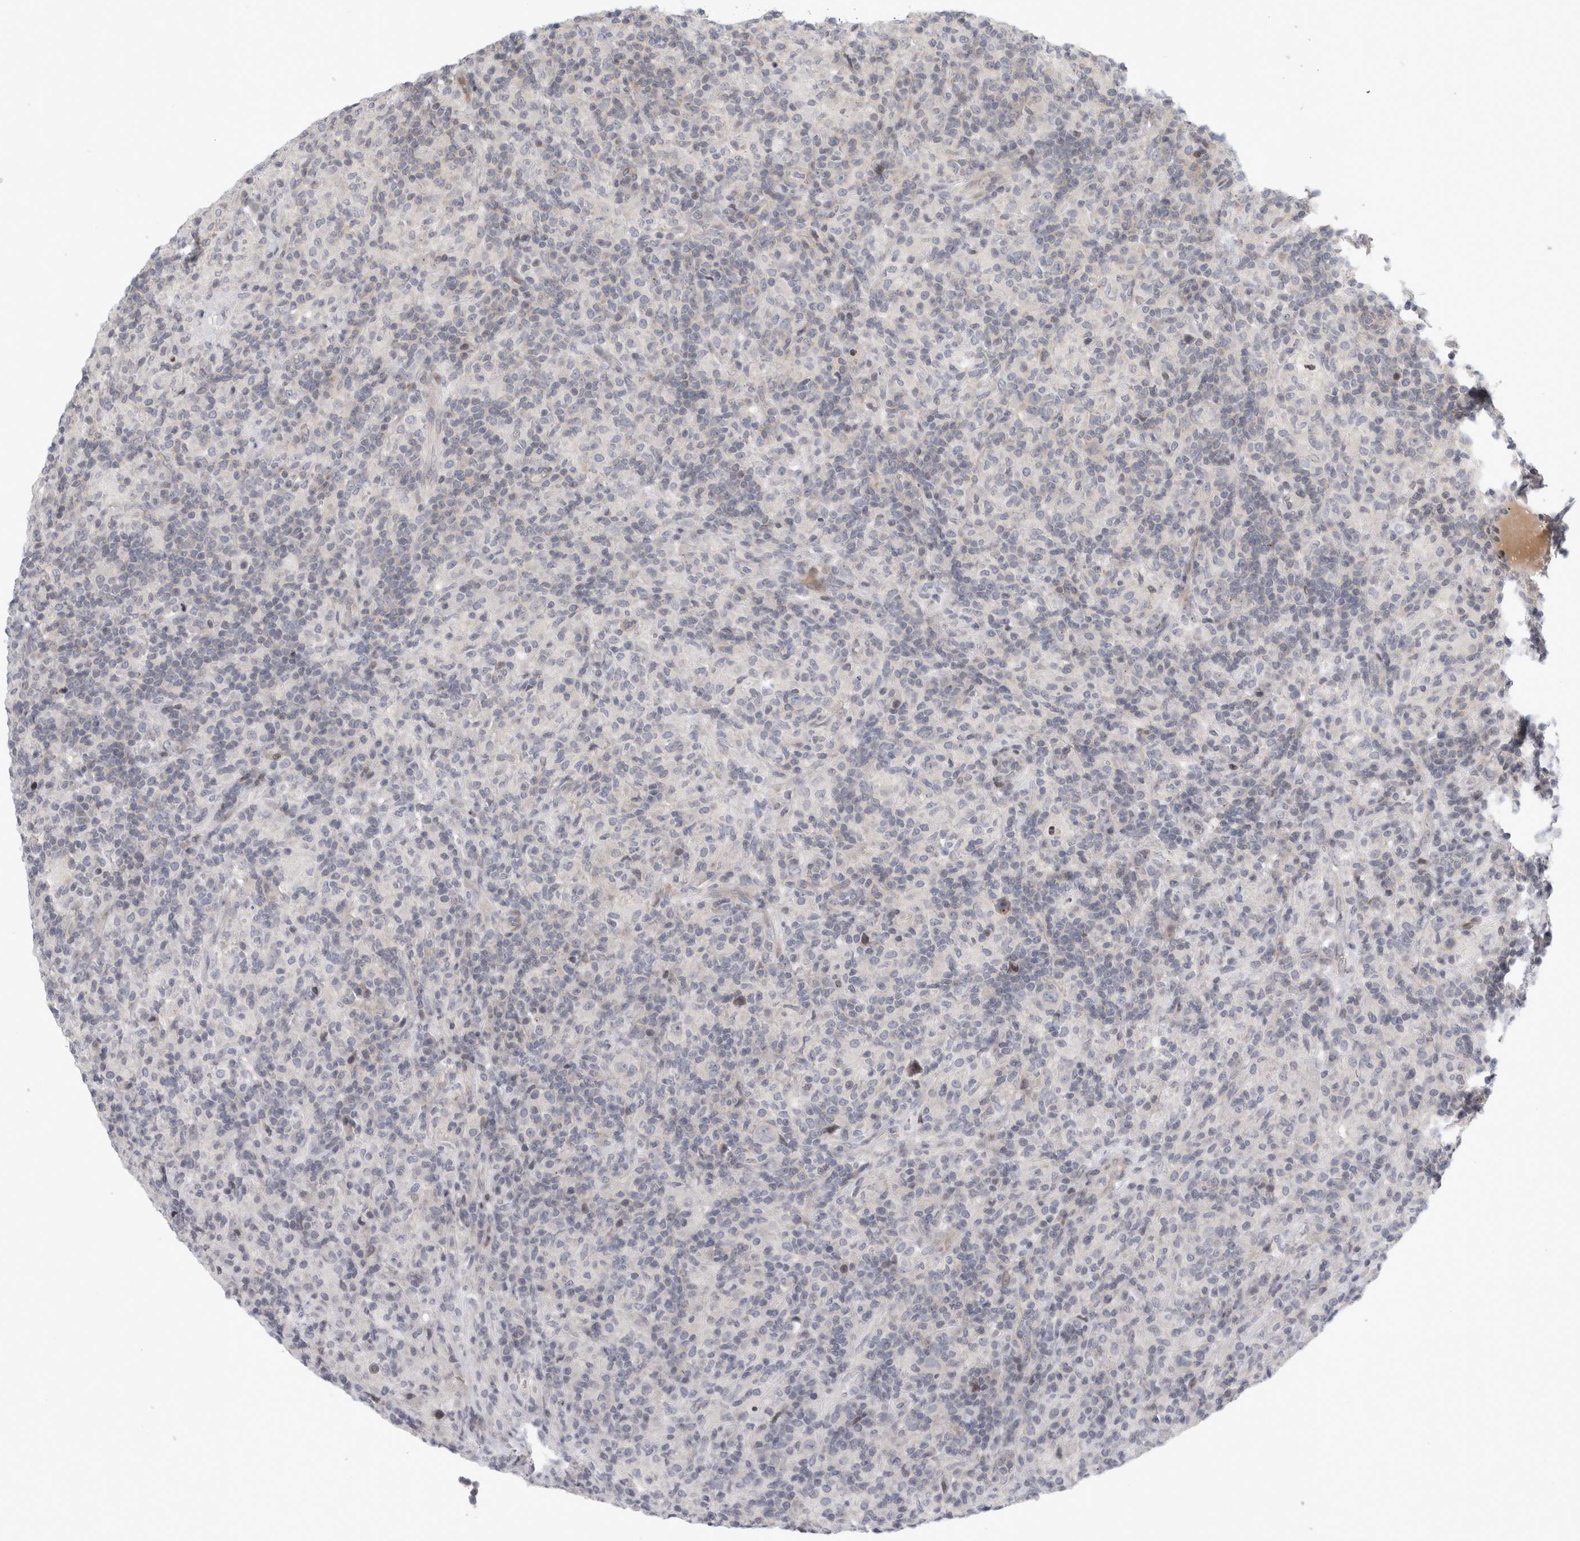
{"staining": {"intensity": "negative", "quantity": "none", "location": "none"}, "tissue": "lymphoma", "cell_type": "Tumor cells", "image_type": "cancer", "snomed": [{"axis": "morphology", "description": "Hodgkin's disease, NOS"}, {"axis": "topography", "description": "Lymph node"}], "caption": "Immunohistochemical staining of human Hodgkin's disease shows no significant staining in tumor cells.", "gene": "UTP25", "patient": {"sex": "male", "age": 70}}